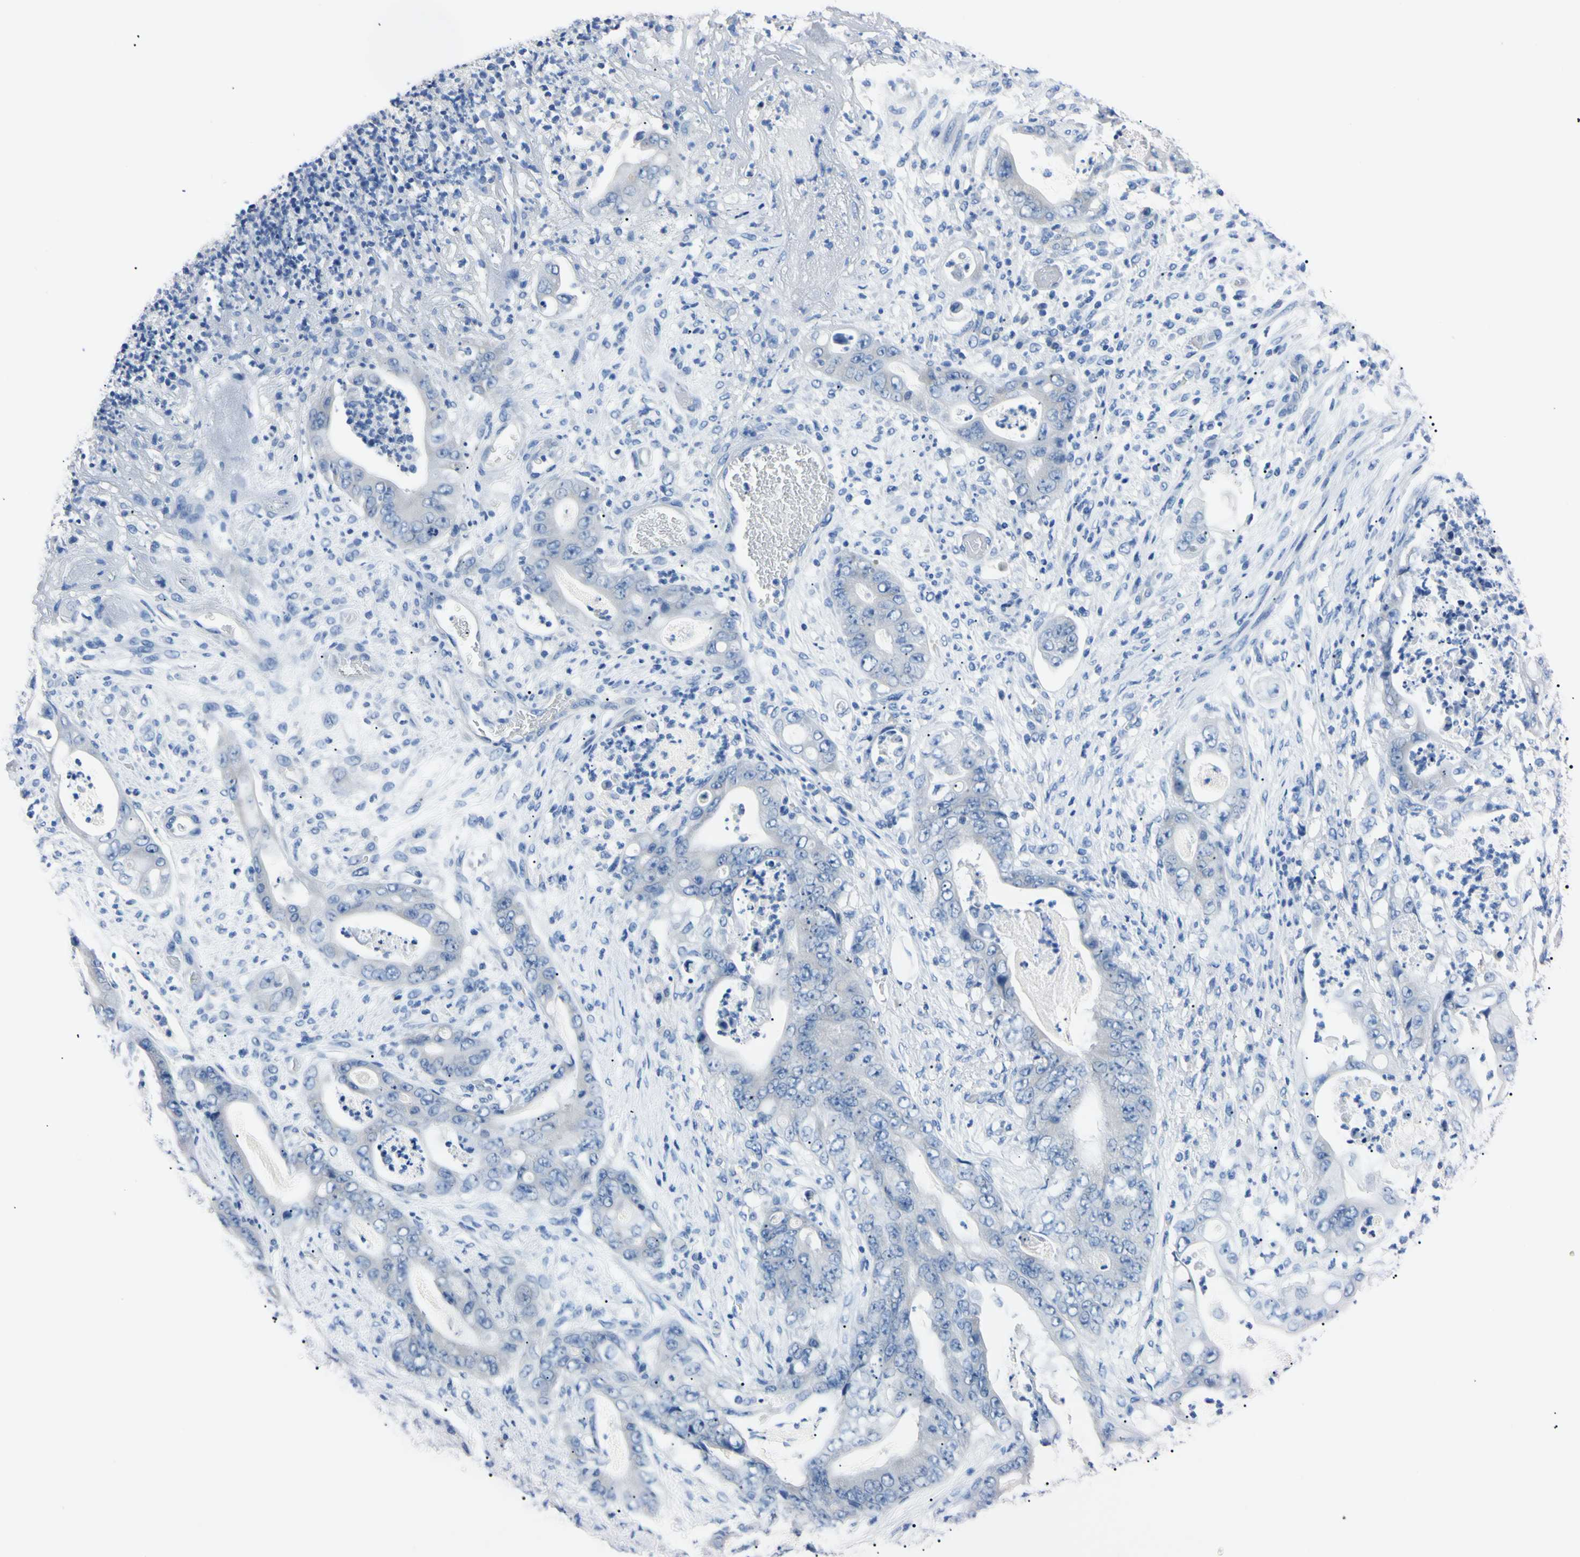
{"staining": {"intensity": "negative", "quantity": "none", "location": "none"}, "tissue": "stomach cancer", "cell_type": "Tumor cells", "image_type": "cancer", "snomed": [{"axis": "morphology", "description": "Adenocarcinoma, NOS"}, {"axis": "topography", "description": "Stomach"}], "caption": "This is a photomicrograph of immunohistochemistry (IHC) staining of adenocarcinoma (stomach), which shows no positivity in tumor cells. (DAB (3,3'-diaminobenzidine) IHC with hematoxylin counter stain).", "gene": "PNKD", "patient": {"sex": "female", "age": 73}}